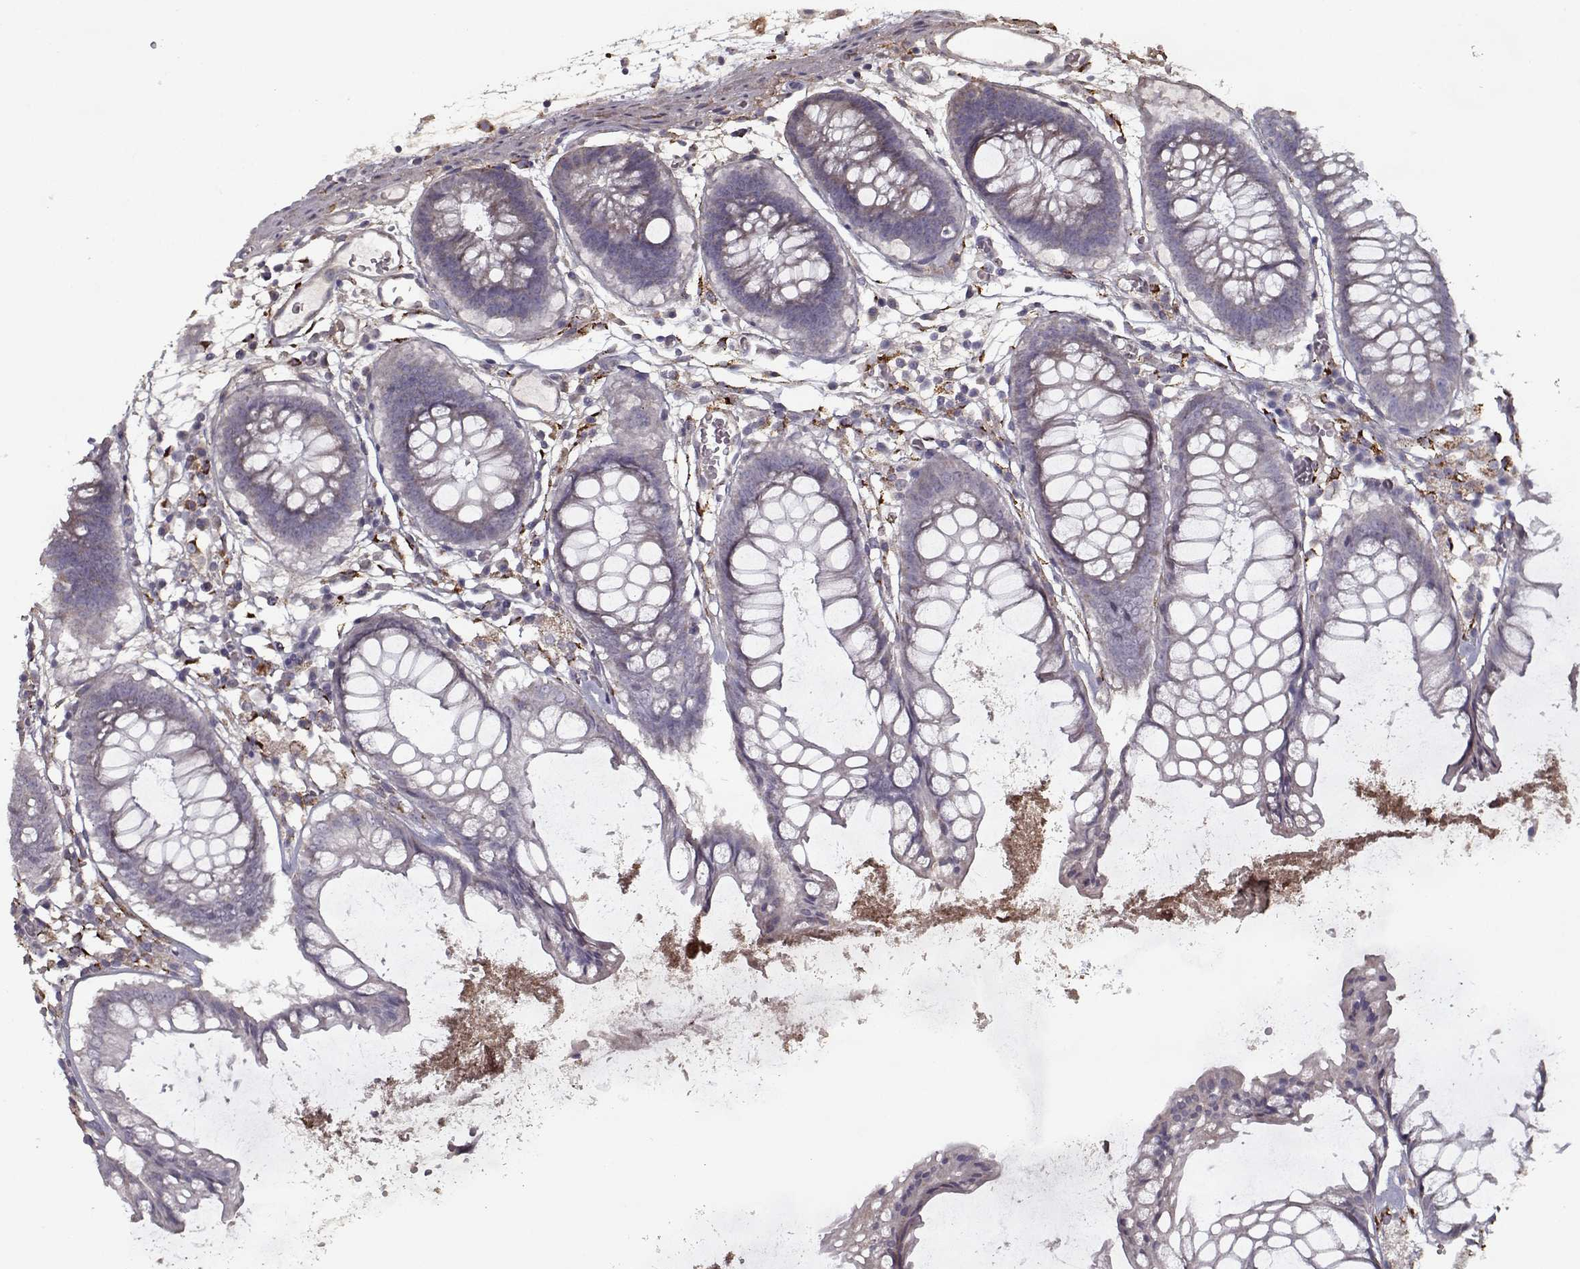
{"staining": {"intensity": "negative", "quantity": "none", "location": "none"}, "tissue": "colon", "cell_type": "Endothelial cells", "image_type": "normal", "snomed": [{"axis": "morphology", "description": "Normal tissue, NOS"}, {"axis": "morphology", "description": "Adenocarcinoma, NOS"}, {"axis": "topography", "description": "Colon"}], "caption": "Endothelial cells show no significant protein staining in benign colon. (IHC, brightfield microscopy, high magnification).", "gene": "LAMA2", "patient": {"sex": "male", "age": 65}}